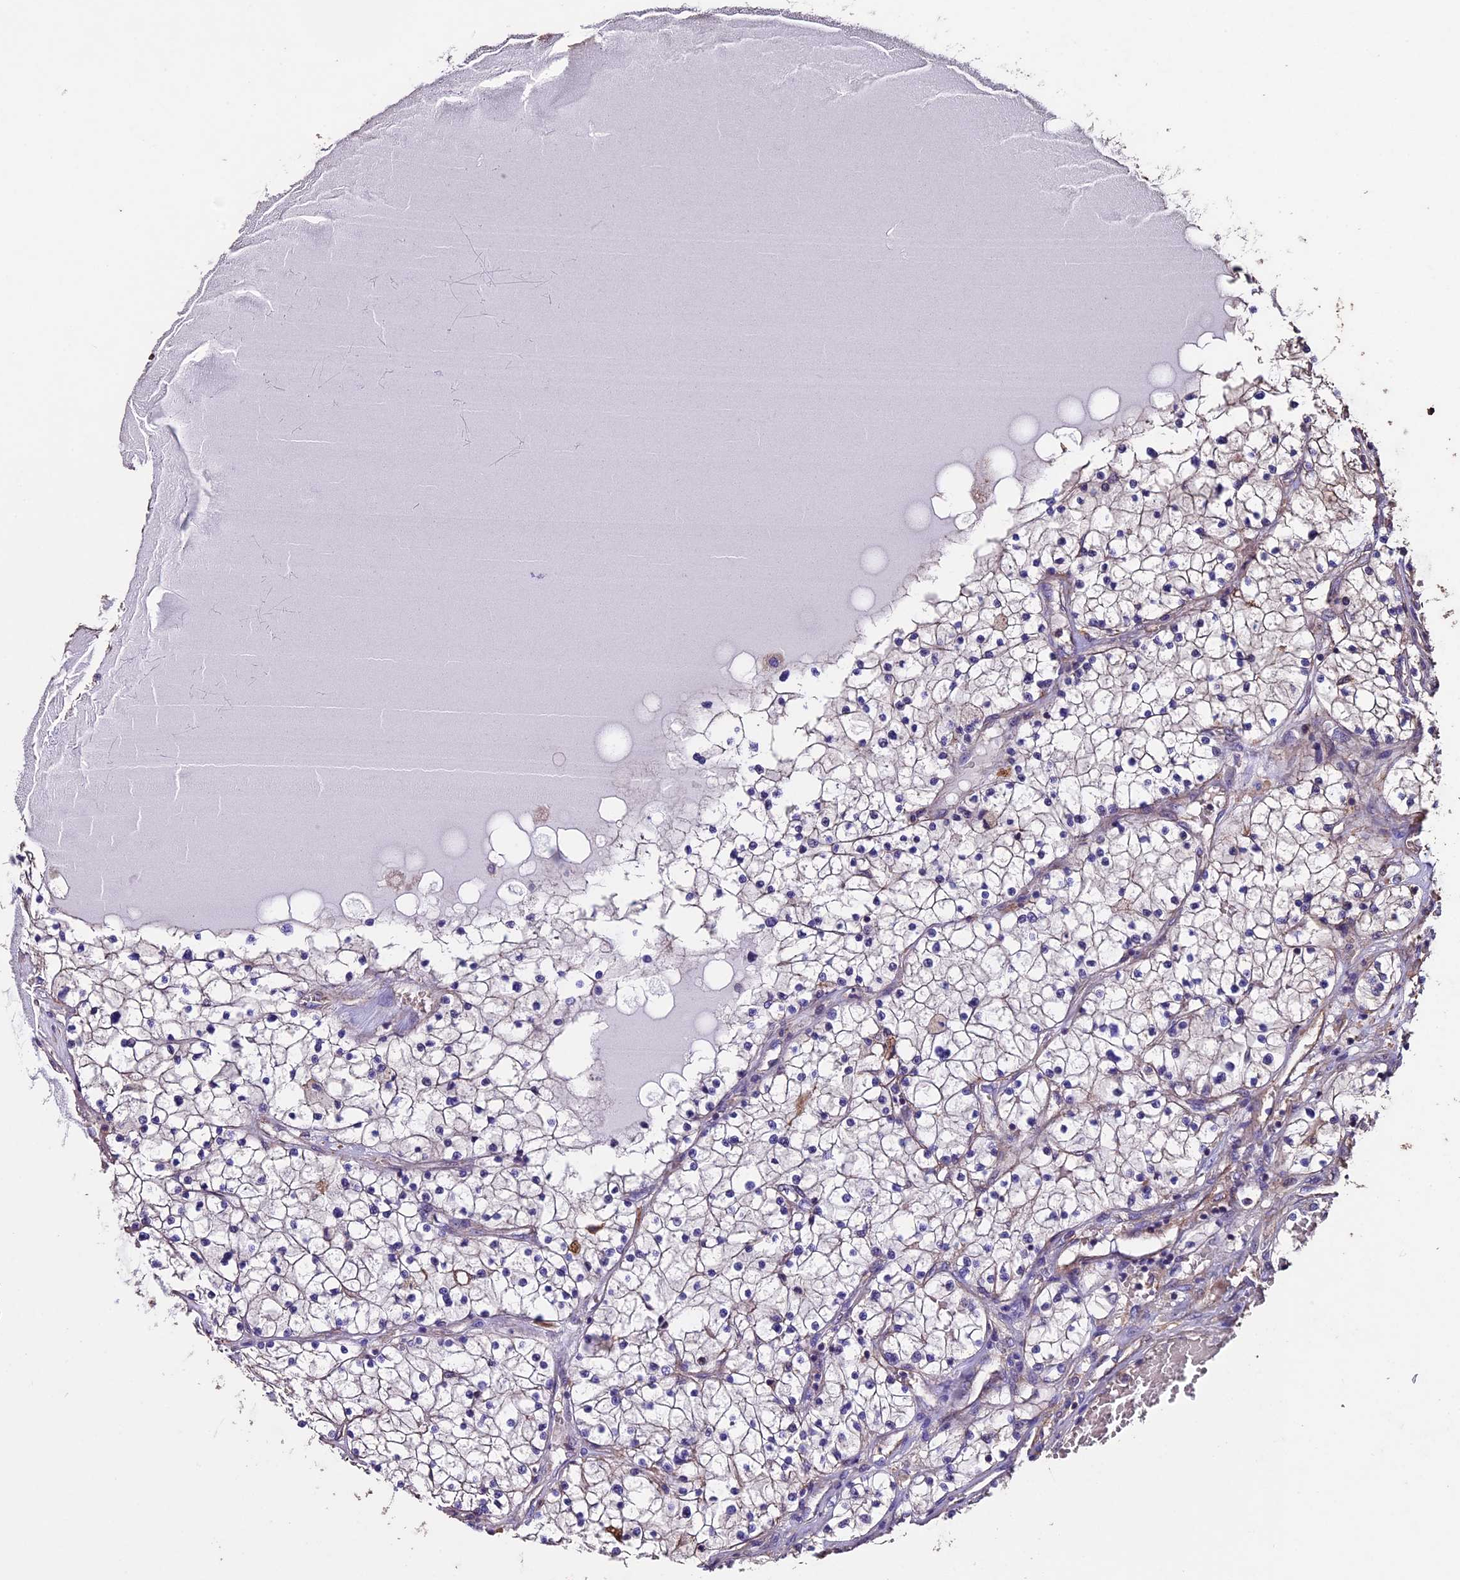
{"staining": {"intensity": "negative", "quantity": "none", "location": "none"}, "tissue": "renal cancer", "cell_type": "Tumor cells", "image_type": "cancer", "snomed": [{"axis": "morphology", "description": "Normal tissue, NOS"}, {"axis": "morphology", "description": "Adenocarcinoma, NOS"}, {"axis": "topography", "description": "Kidney"}], "caption": "Immunohistochemical staining of human adenocarcinoma (renal) shows no significant staining in tumor cells.", "gene": "USB1", "patient": {"sex": "male", "age": 68}}